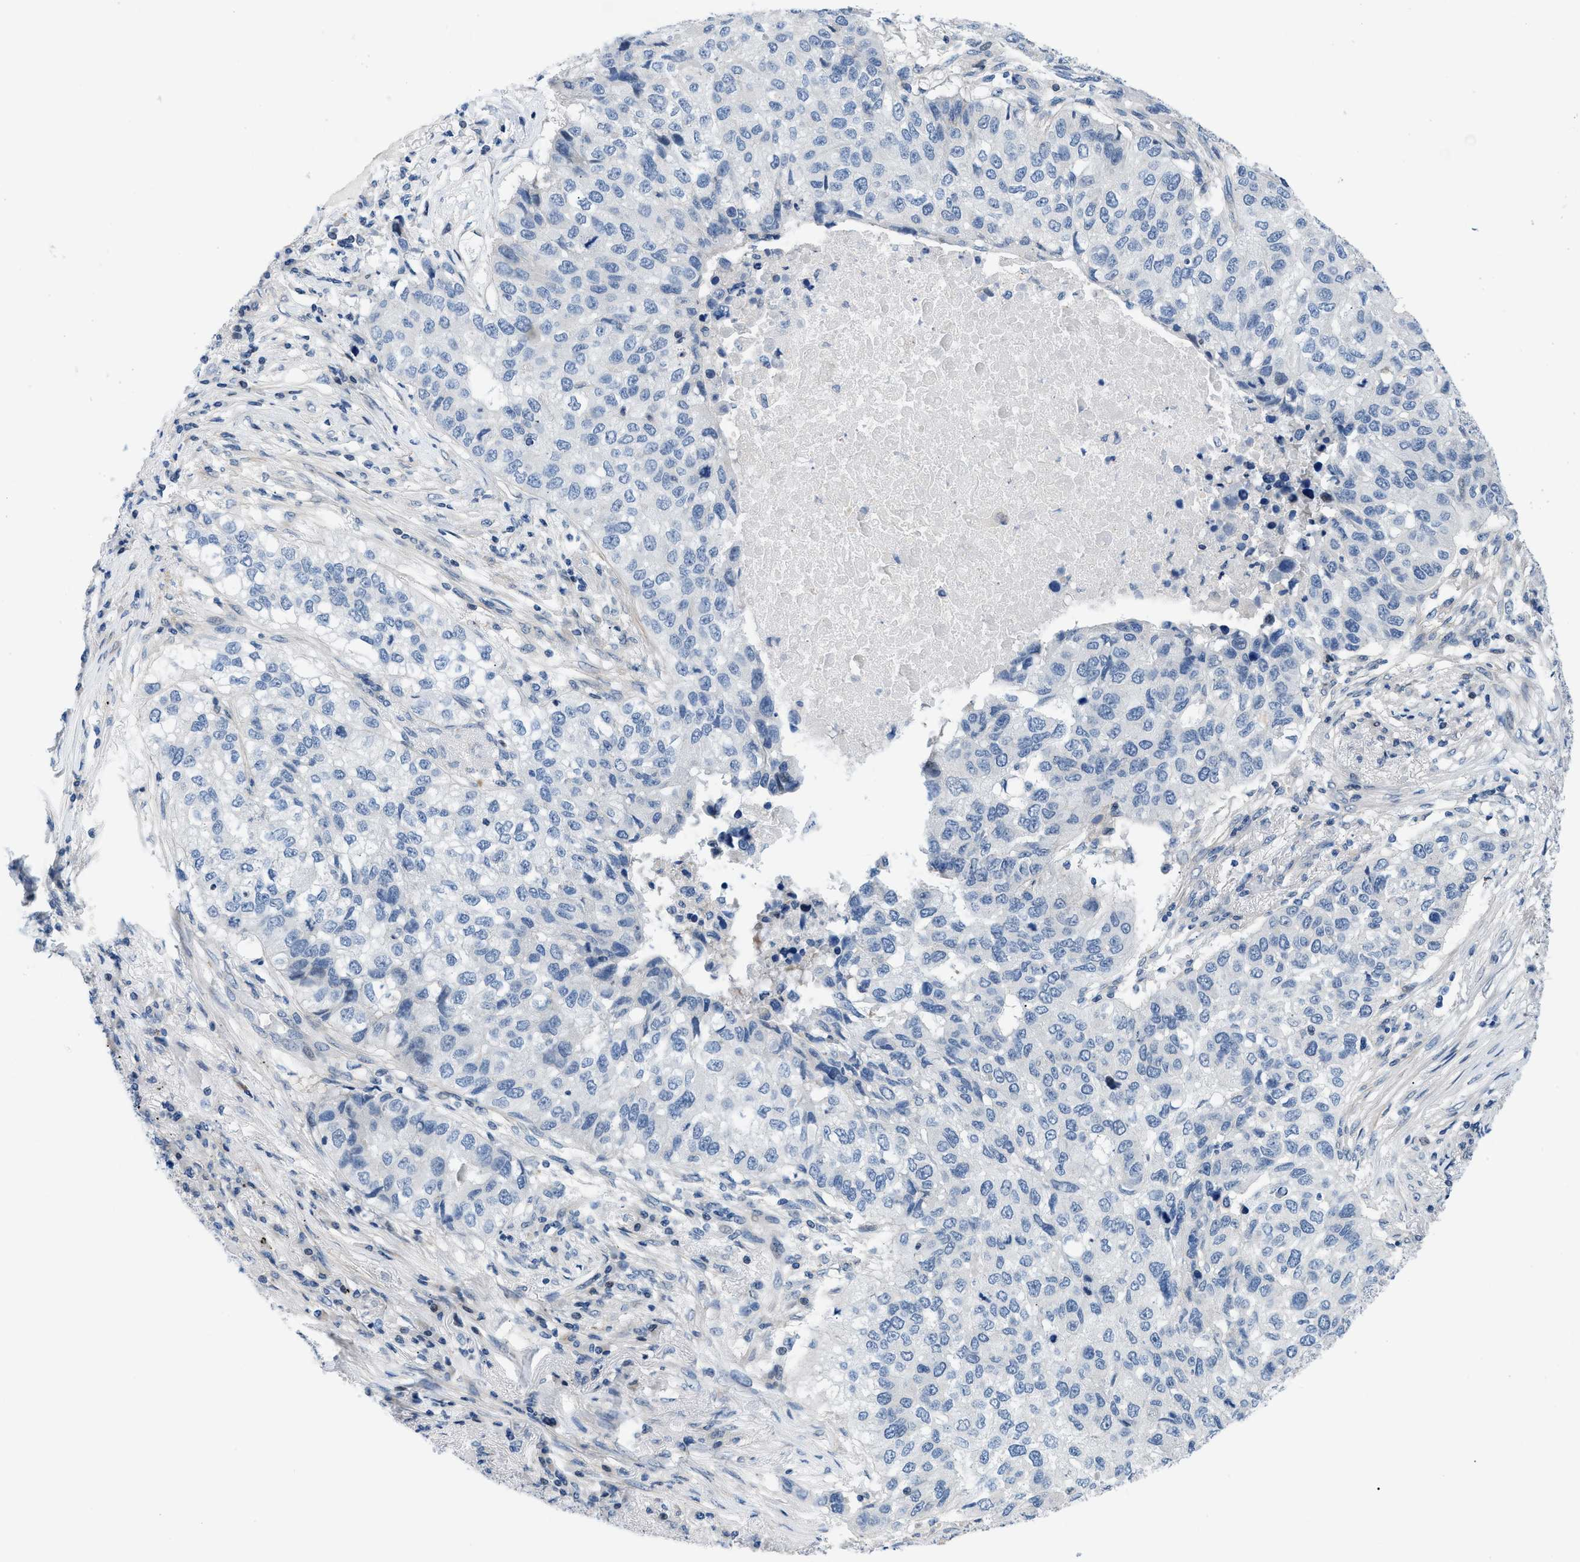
{"staining": {"intensity": "negative", "quantity": "none", "location": "none"}, "tissue": "lung cancer", "cell_type": "Tumor cells", "image_type": "cancer", "snomed": [{"axis": "morphology", "description": "Squamous cell carcinoma, NOS"}, {"axis": "topography", "description": "Lung"}], "caption": "Tumor cells are negative for brown protein staining in lung squamous cell carcinoma.", "gene": "FDCSP", "patient": {"sex": "male", "age": 57}}